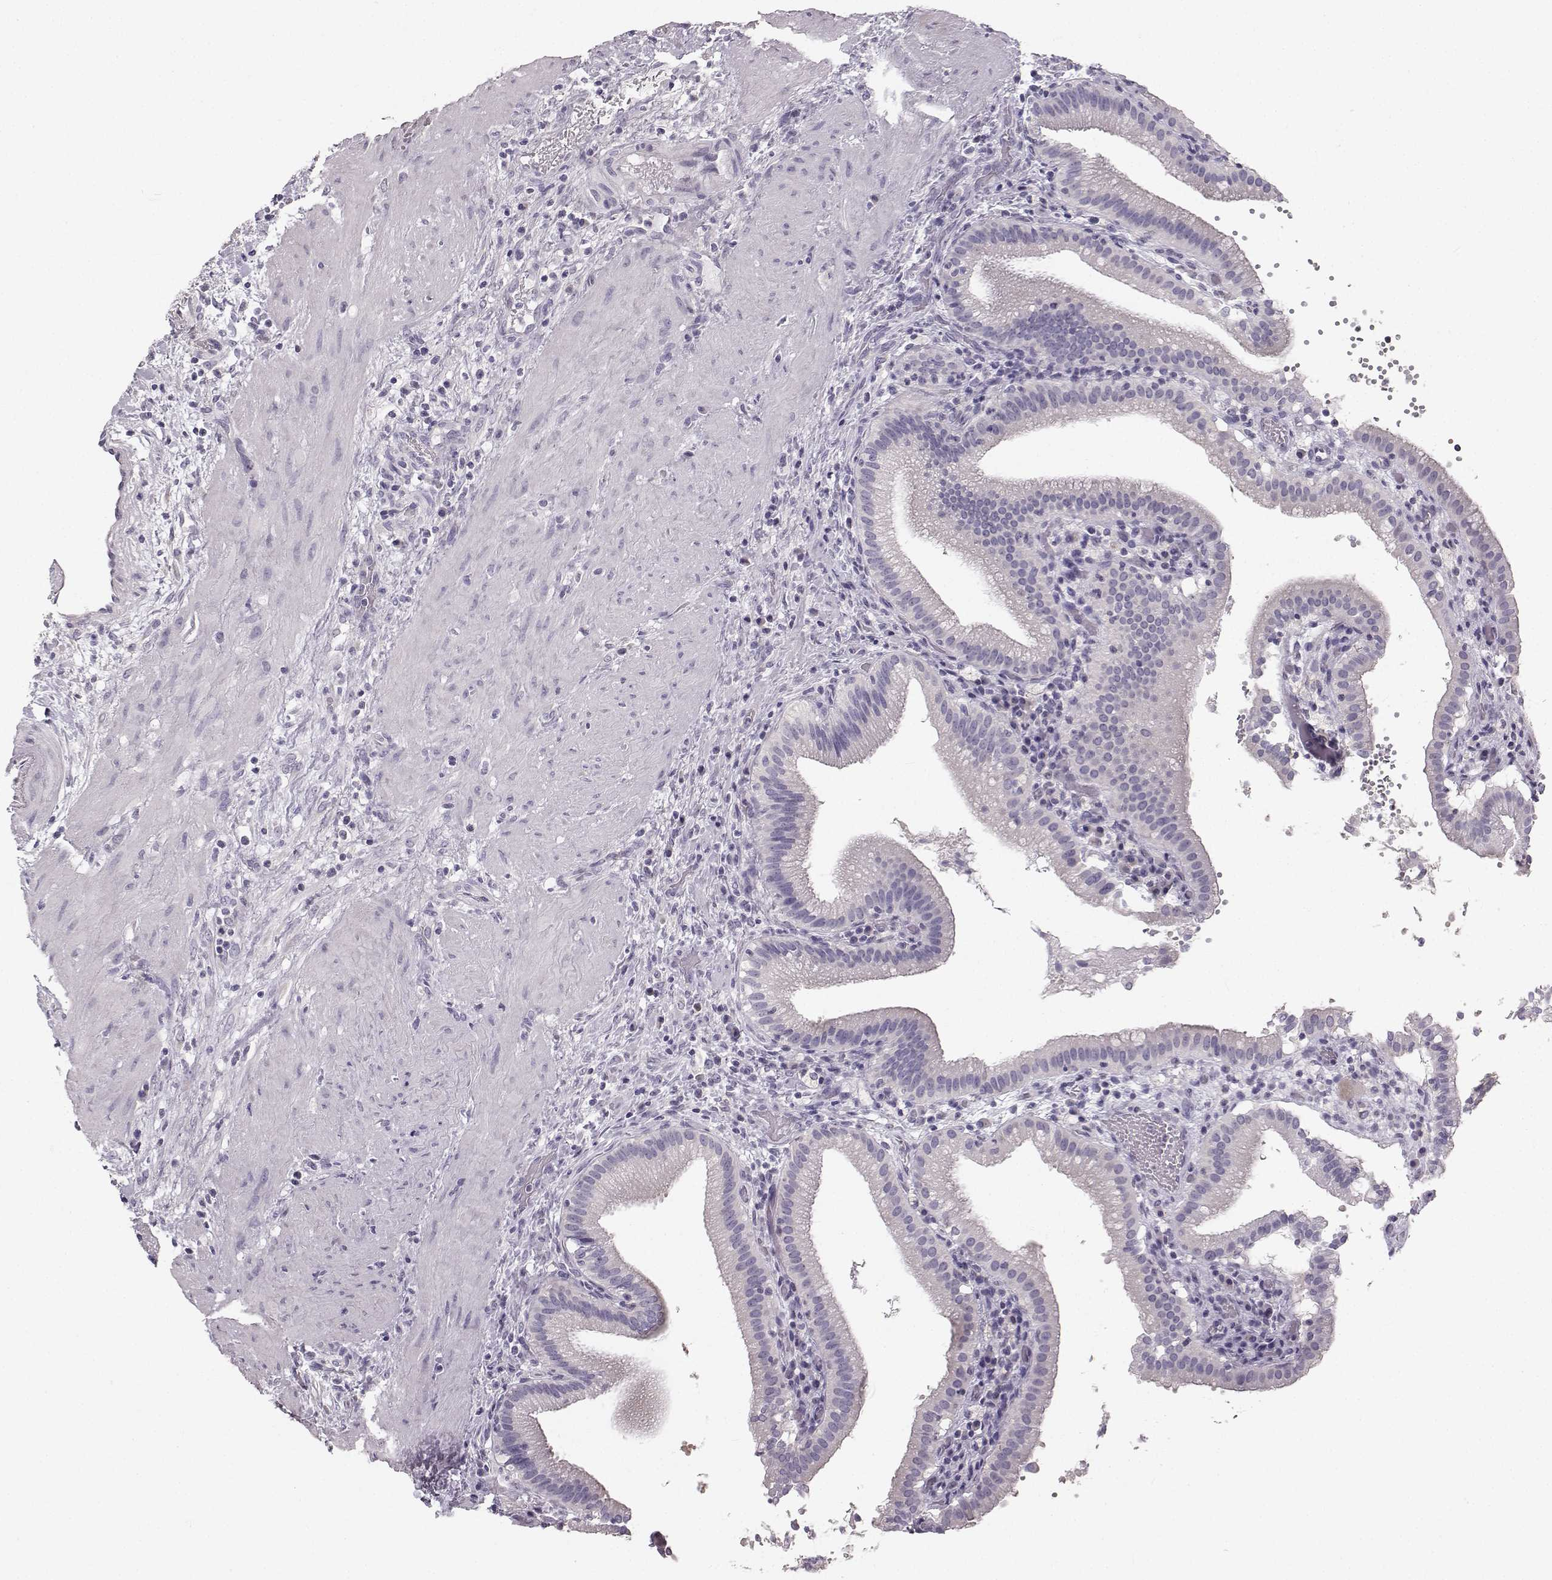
{"staining": {"intensity": "negative", "quantity": "none", "location": "none"}, "tissue": "gallbladder", "cell_type": "Glandular cells", "image_type": "normal", "snomed": [{"axis": "morphology", "description": "Normal tissue, NOS"}, {"axis": "topography", "description": "Gallbladder"}], "caption": "Glandular cells are negative for brown protein staining in unremarkable gallbladder. (DAB (3,3'-diaminobenzidine) immunohistochemistry visualized using brightfield microscopy, high magnification).", "gene": "OIP5", "patient": {"sex": "male", "age": 42}}